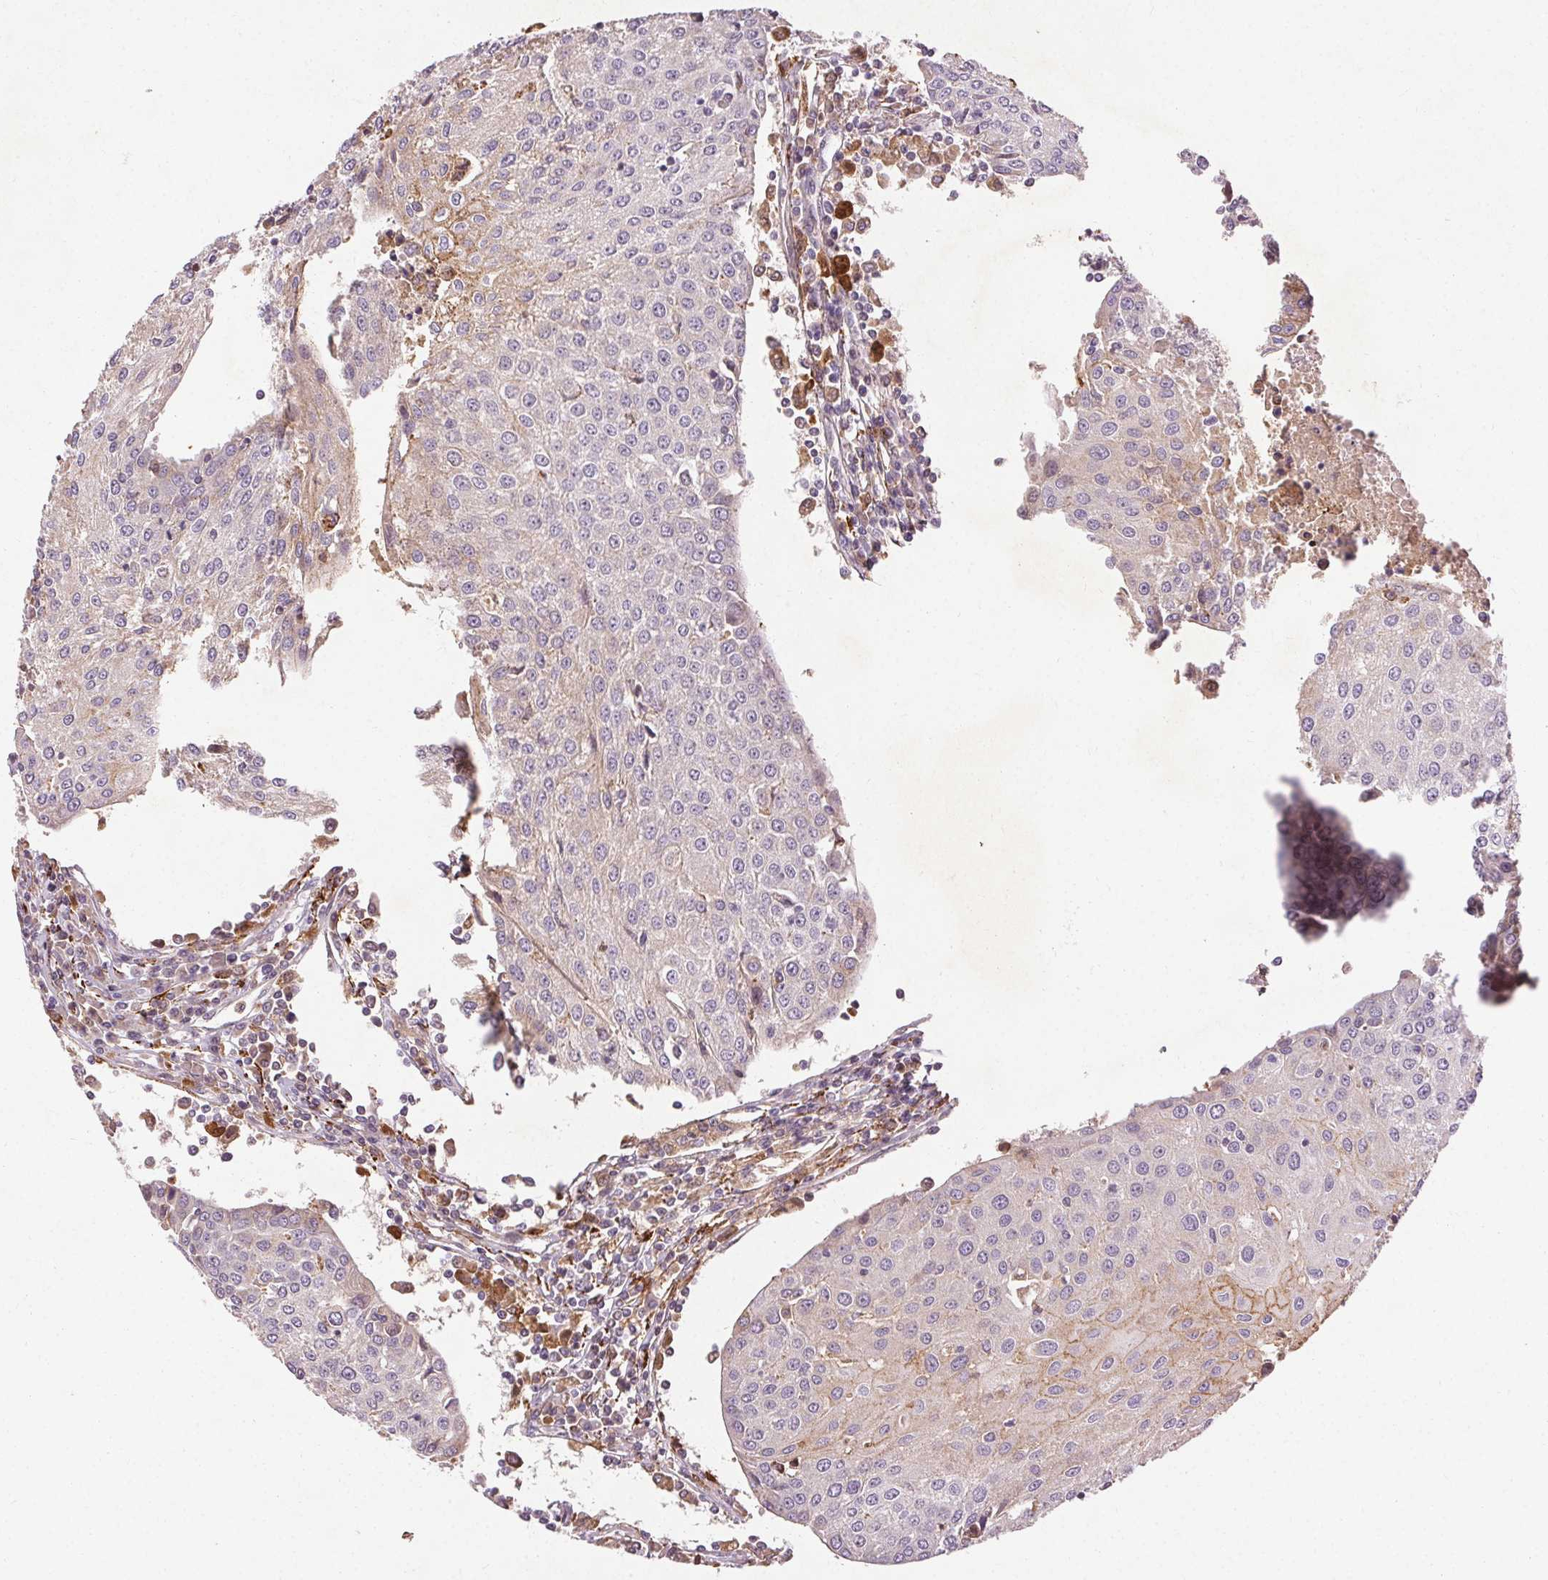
{"staining": {"intensity": "negative", "quantity": "none", "location": "none"}, "tissue": "urothelial cancer", "cell_type": "Tumor cells", "image_type": "cancer", "snomed": [{"axis": "morphology", "description": "Urothelial carcinoma, High grade"}, {"axis": "topography", "description": "Urinary bladder"}], "caption": "Tumor cells show no significant protein expression in urothelial cancer.", "gene": "REP15", "patient": {"sex": "female", "age": 85}}